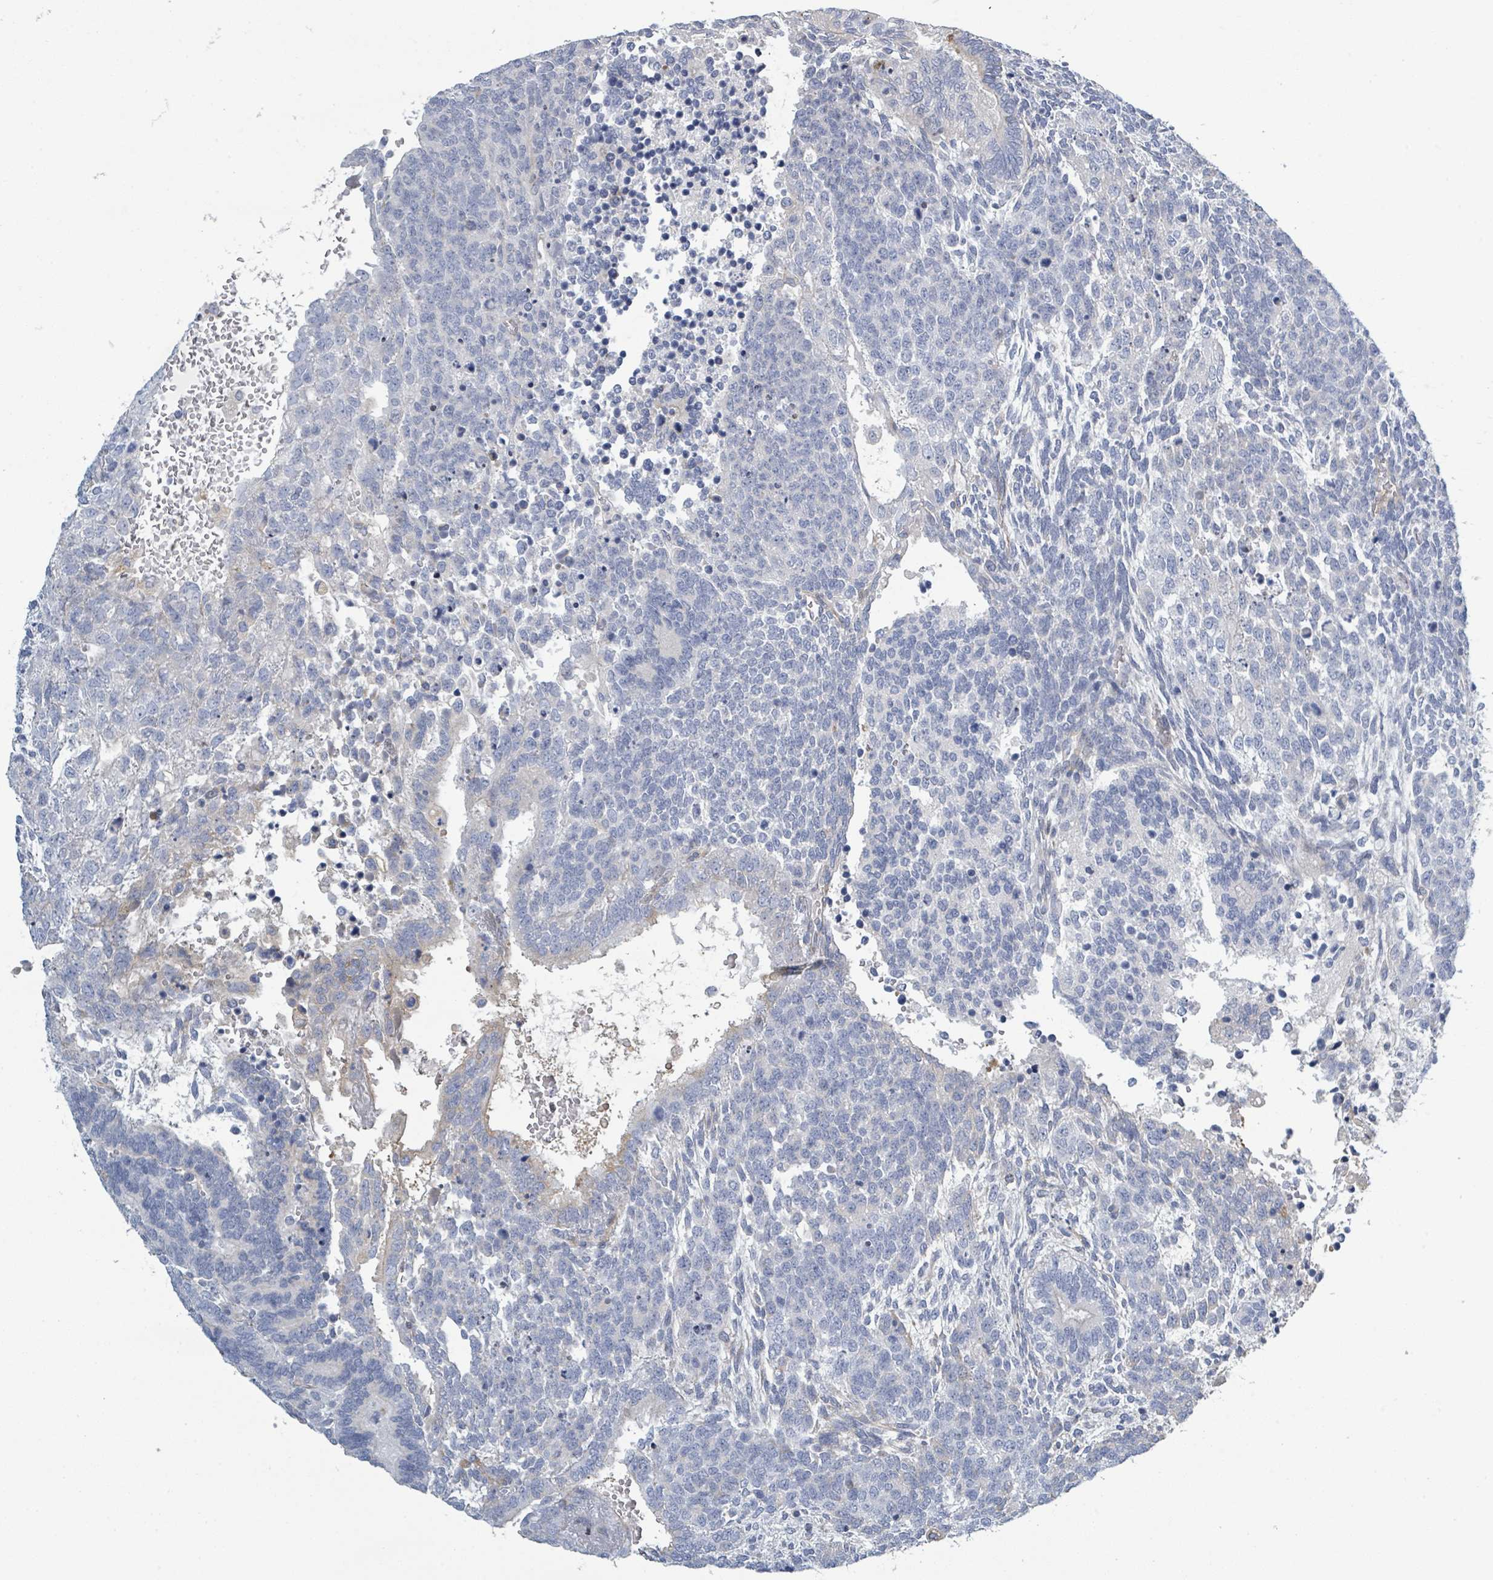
{"staining": {"intensity": "negative", "quantity": "none", "location": "none"}, "tissue": "testis cancer", "cell_type": "Tumor cells", "image_type": "cancer", "snomed": [{"axis": "morphology", "description": "Carcinoma, Embryonal, NOS"}, {"axis": "topography", "description": "Testis"}], "caption": "This is an IHC photomicrograph of testis embryonal carcinoma. There is no positivity in tumor cells.", "gene": "RAB33B", "patient": {"sex": "male", "age": 23}}